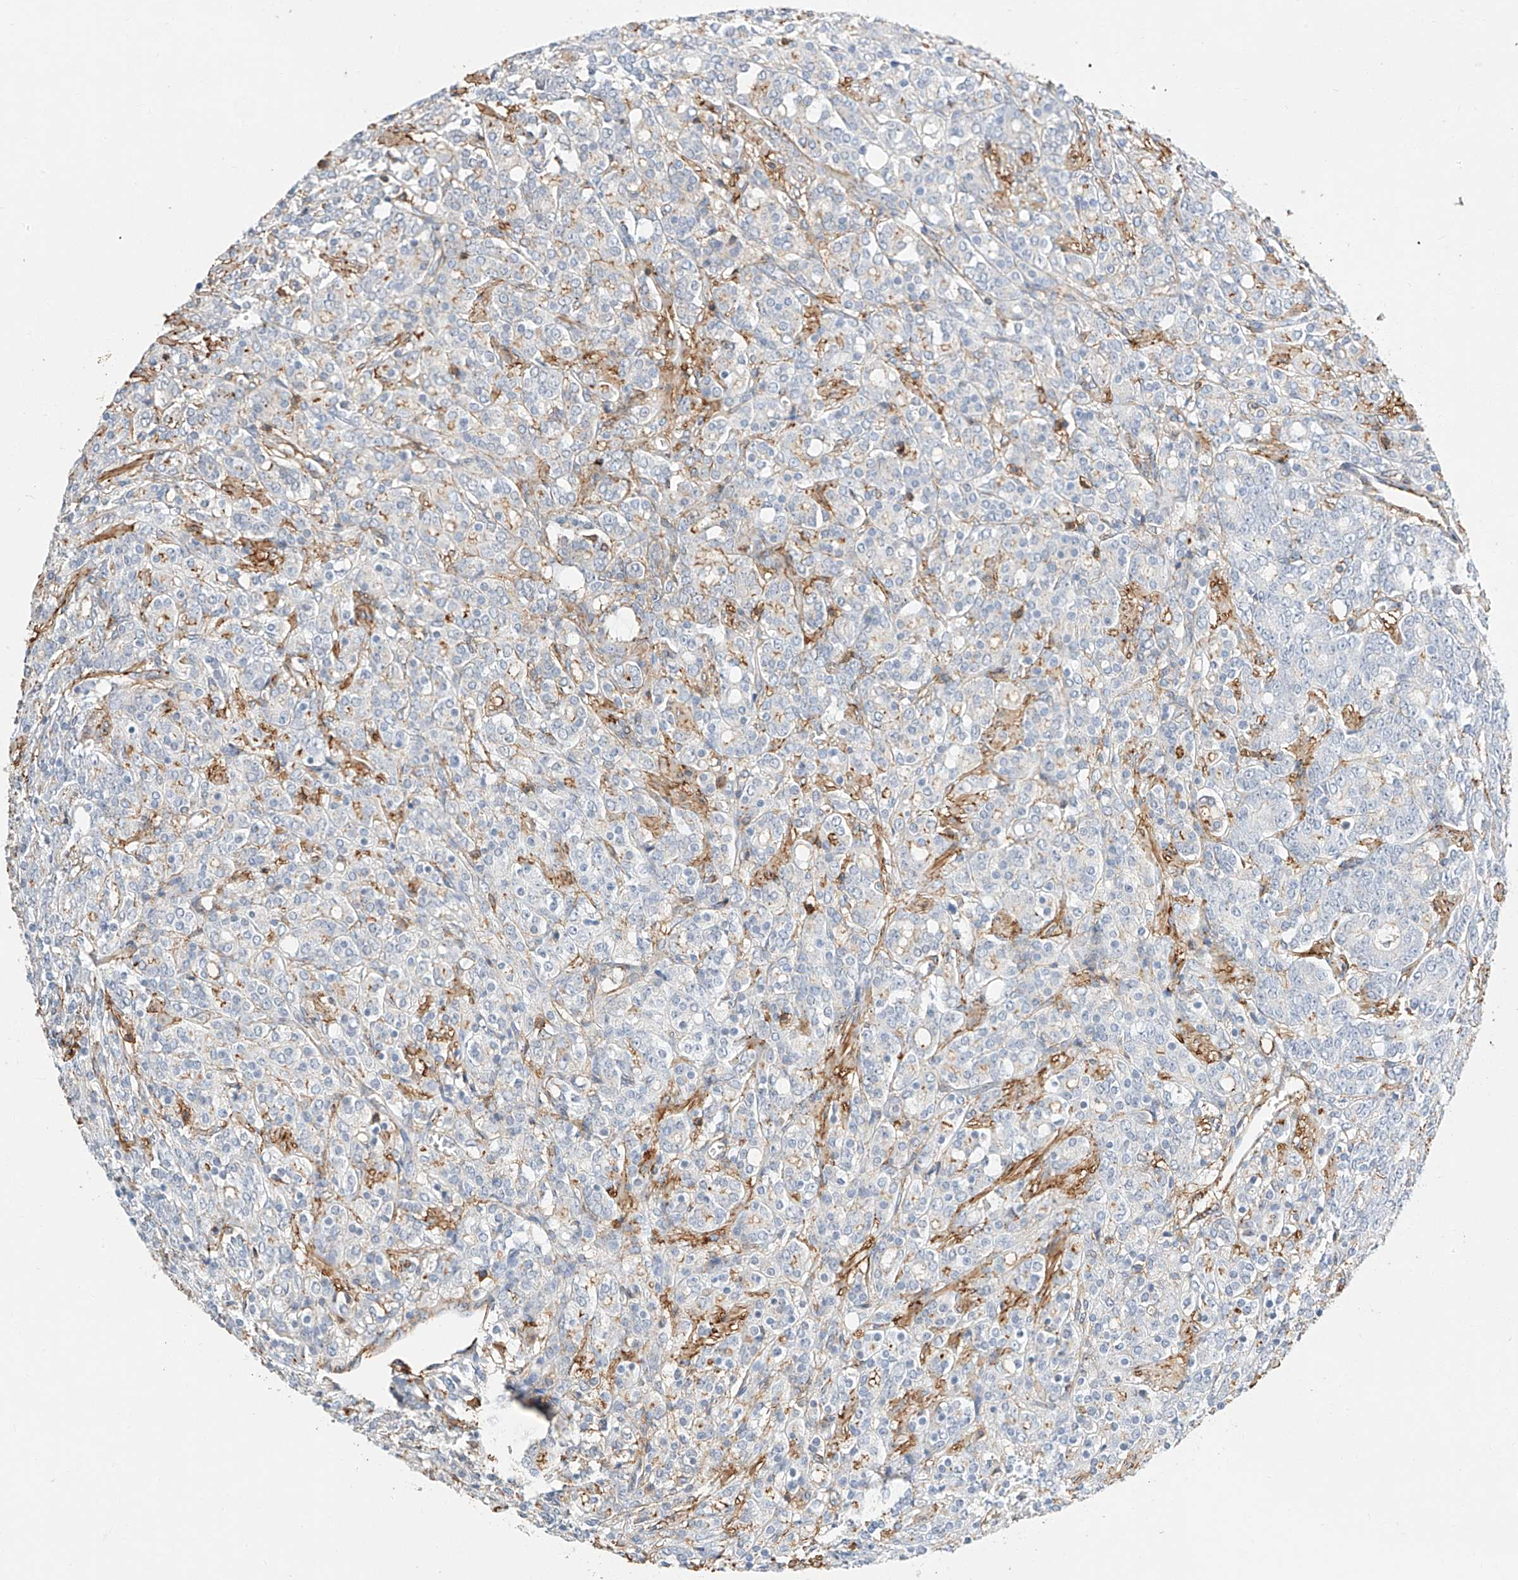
{"staining": {"intensity": "negative", "quantity": "none", "location": "none"}, "tissue": "prostate cancer", "cell_type": "Tumor cells", "image_type": "cancer", "snomed": [{"axis": "morphology", "description": "Adenocarcinoma, High grade"}, {"axis": "topography", "description": "Prostate"}], "caption": "IHC image of high-grade adenocarcinoma (prostate) stained for a protein (brown), which shows no staining in tumor cells. (Stains: DAB (3,3'-diaminobenzidine) immunohistochemistry with hematoxylin counter stain, Microscopy: brightfield microscopy at high magnification).", "gene": "WFS1", "patient": {"sex": "male", "age": 62}}